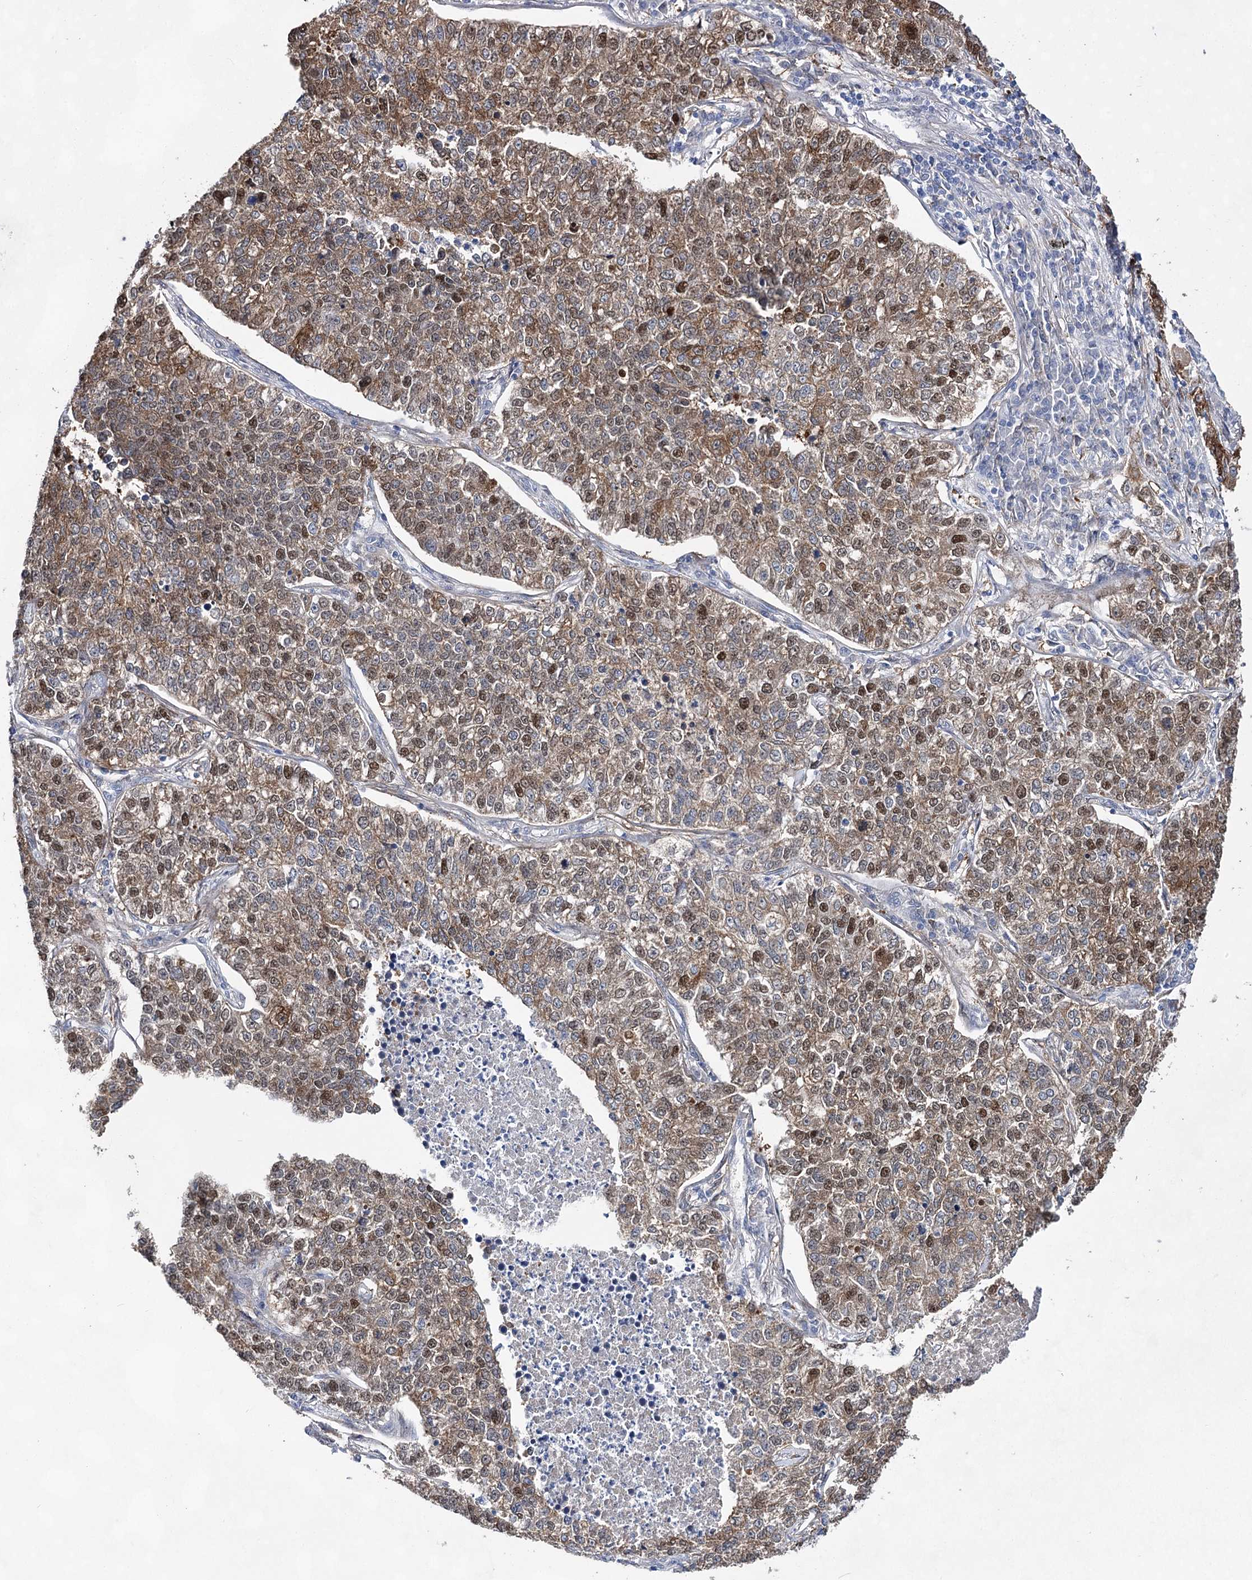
{"staining": {"intensity": "moderate", "quantity": ">75%", "location": "cytoplasmic/membranous,nuclear"}, "tissue": "lung cancer", "cell_type": "Tumor cells", "image_type": "cancer", "snomed": [{"axis": "morphology", "description": "Adenocarcinoma, NOS"}, {"axis": "topography", "description": "Lung"}], "caption": "DAB (3,3'-diaminobenzidine) immunohistochemical staining of lung adenocarcinoma exhibits moderate cytoplasmic/membranous and nuclear protein expression in approximately >75% of tumor cells. (Stains: DAB (3,3'-diaminobenzidine) in brown, nuclei in blue, Microscopy: brightfield microscopy at high magnification).", "gene": "UGDH", "patient": {"sex": "male", "age": 49}}